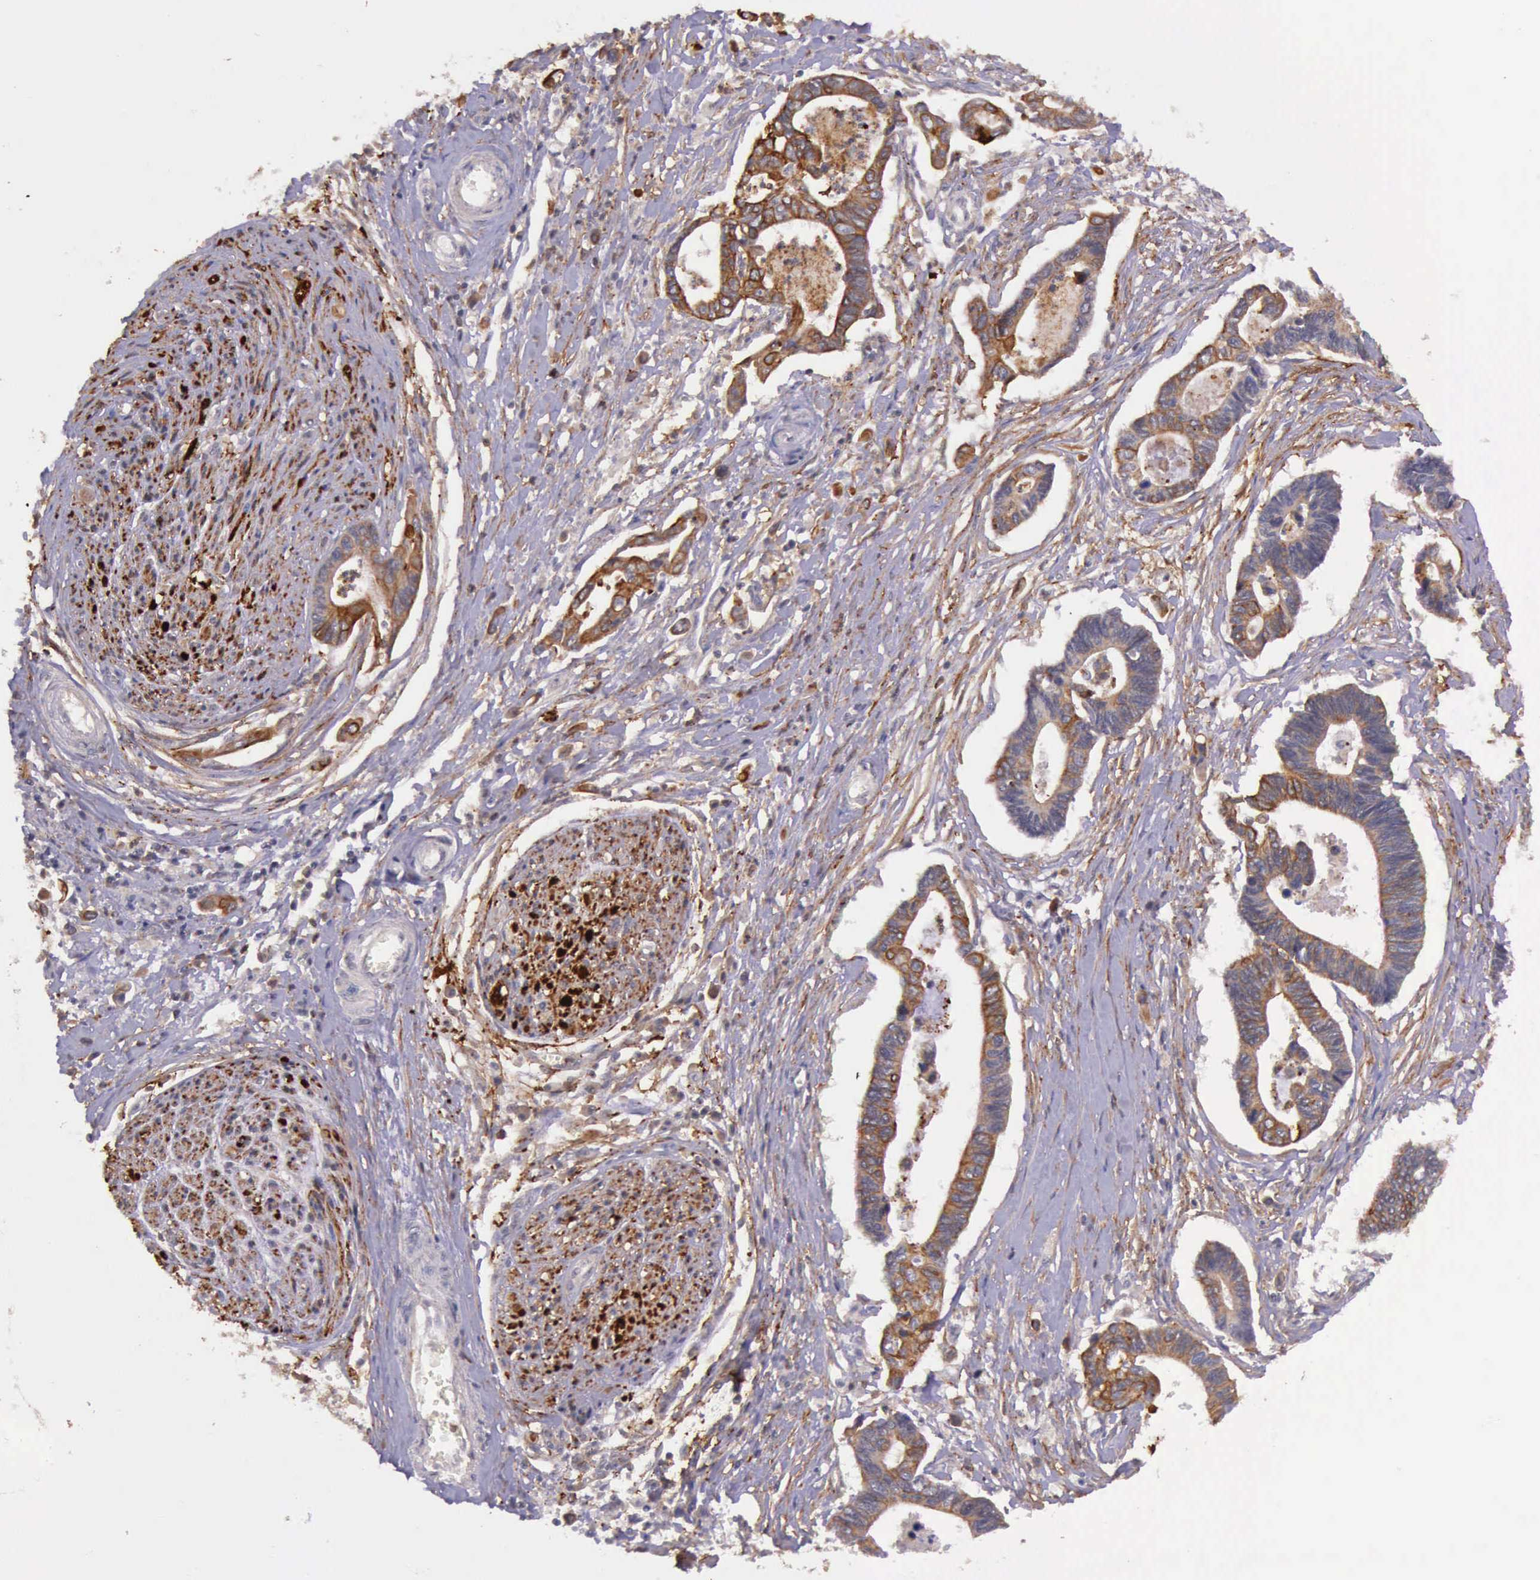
{"staining": {"intensity": "strong", "quantity": "25%-75%", "location": "cytoplasmic/membranous"}, "tissue": "pancreatic cancer", "cell_type": "Tumor cells", "image_type": "cancer", "snomed": [{"axis": "morphology", "description": "Adenocarcinoma, NOS"}, {"axis": "topography", "description": "Pancreas"}], "caption": "About 25%-75% of tumor cells in human pancreatic cancer show strong cytoplasmic/membranous protein positivity as visualized by brown immunohistochemical staining.", "gene": "PRICKLE3", "patient": {"sex": "female", "age": 70}}